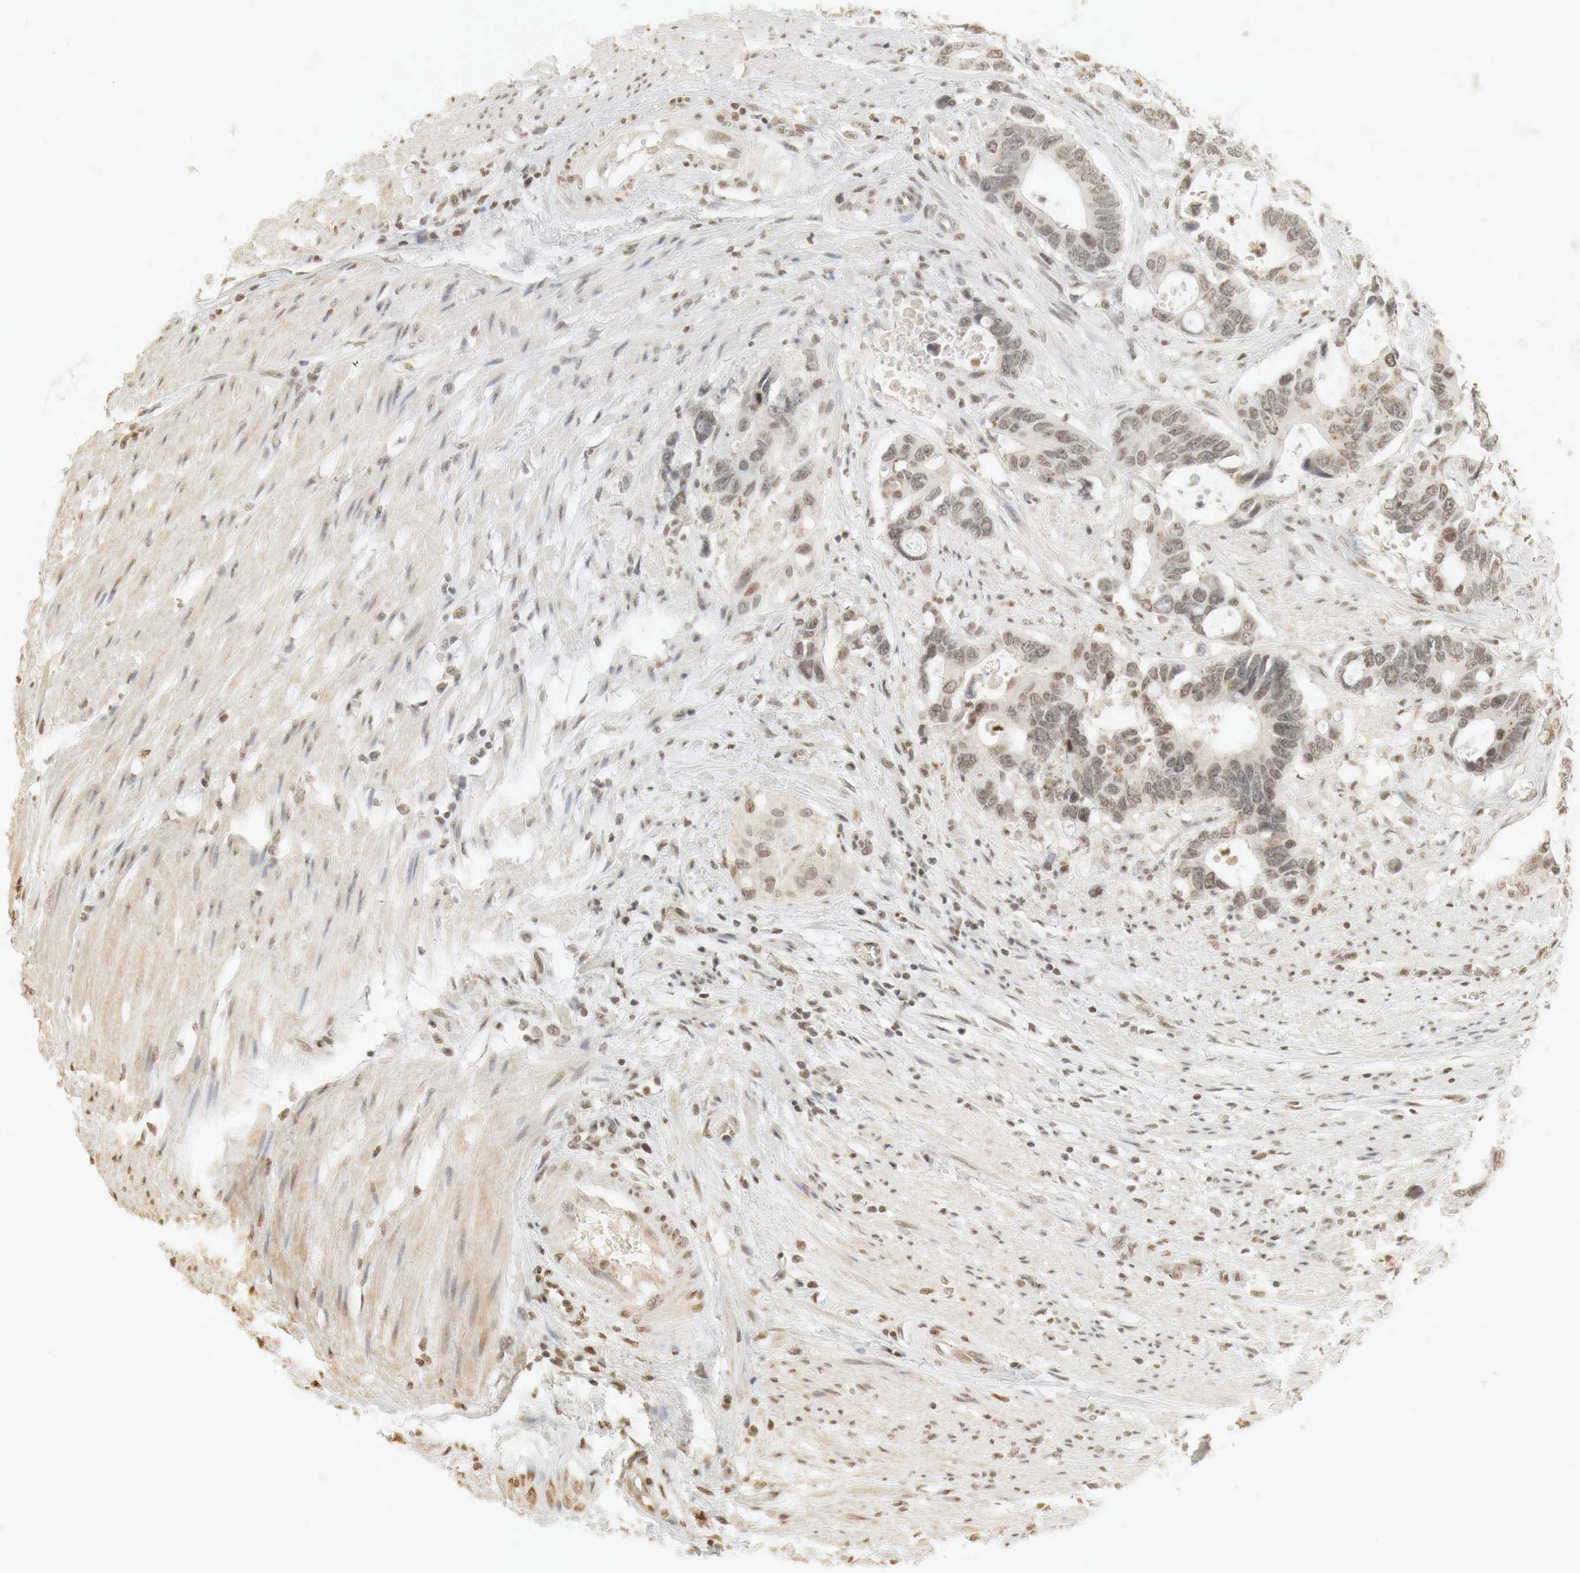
{"staining": {"intensity": "weak", "quantity": "25%-75%", "location": "cytoplasmic/membranous,nuclear"}, "tissue": "colorectal cancer", "cell_type": "Tumor cells", "image_type": "cancer", "snomed": [{"axis": "morphology", "description": "Adenocarcinoma, NOS"}, {"axis": "topography", "description": "Colon"}], "caption": "There is low levels of weak cytoplasmic/membranous and nuclear positivity in tumor cells of colorectal cancer, as demonstrated by immunohistochemical staining (brown color).", "gene": "ERBB4", "patient": {"sex": "male", "age": 49}}